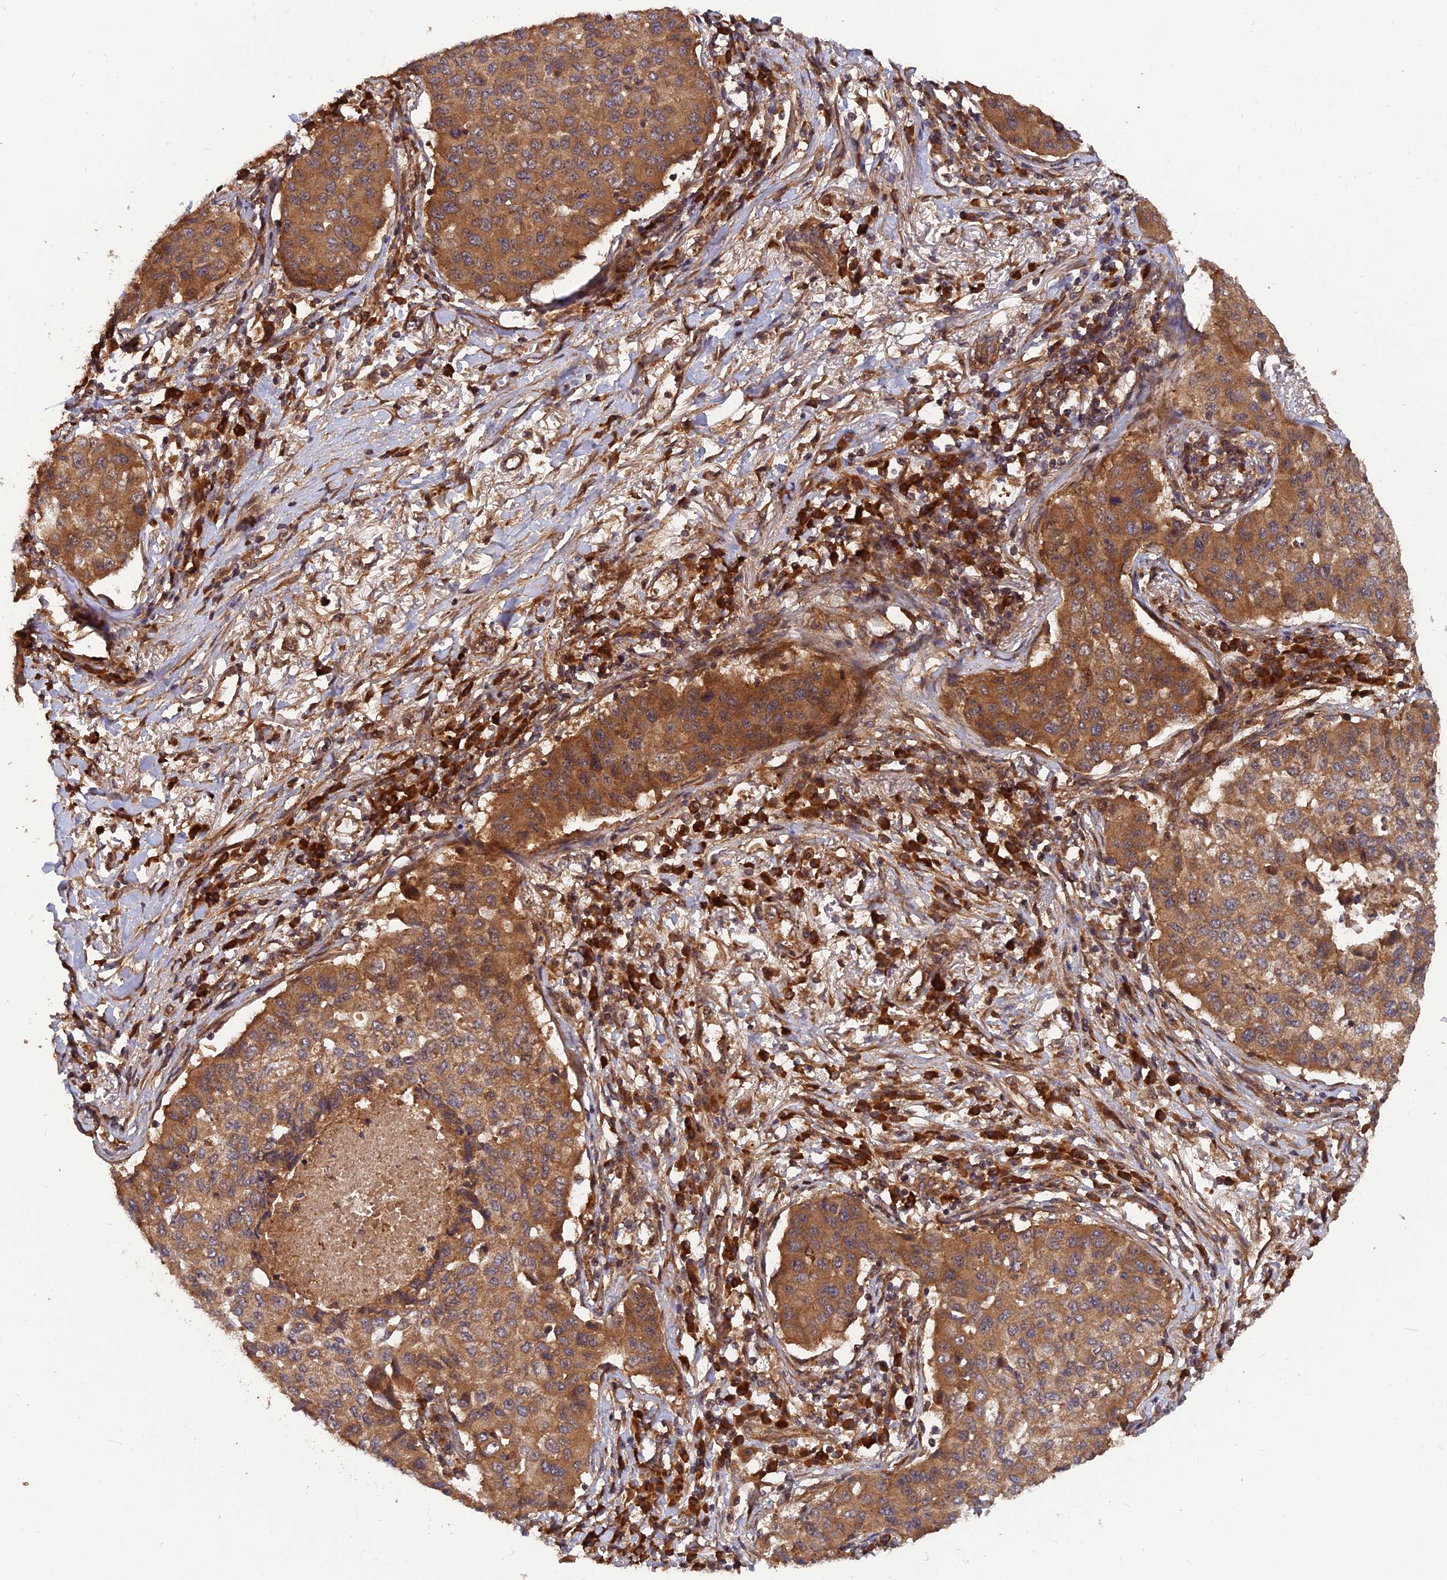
{"staining": {"intensity": "moderate", "quantity": ">75%", "location": "cytoplasmic/membranous"}, "tissue": "lung cancer", "cell_type": "Tumor cells", "image_type": "cancer", "snomed": [{"axis": "morphology", "description": "Squamous cell carcinoma, NOS"}, {"axis": "topography", "description": "Lung"}], "caption": "Protein expression by immunohistochemistry (IHC) shows moderate cytoplasmic/membranous positivity in approximately >75% of tumor cells in lung squamous cell carcinoma.", "gene": "RELCH", "patient": {"sex": "male", "age": 74}}